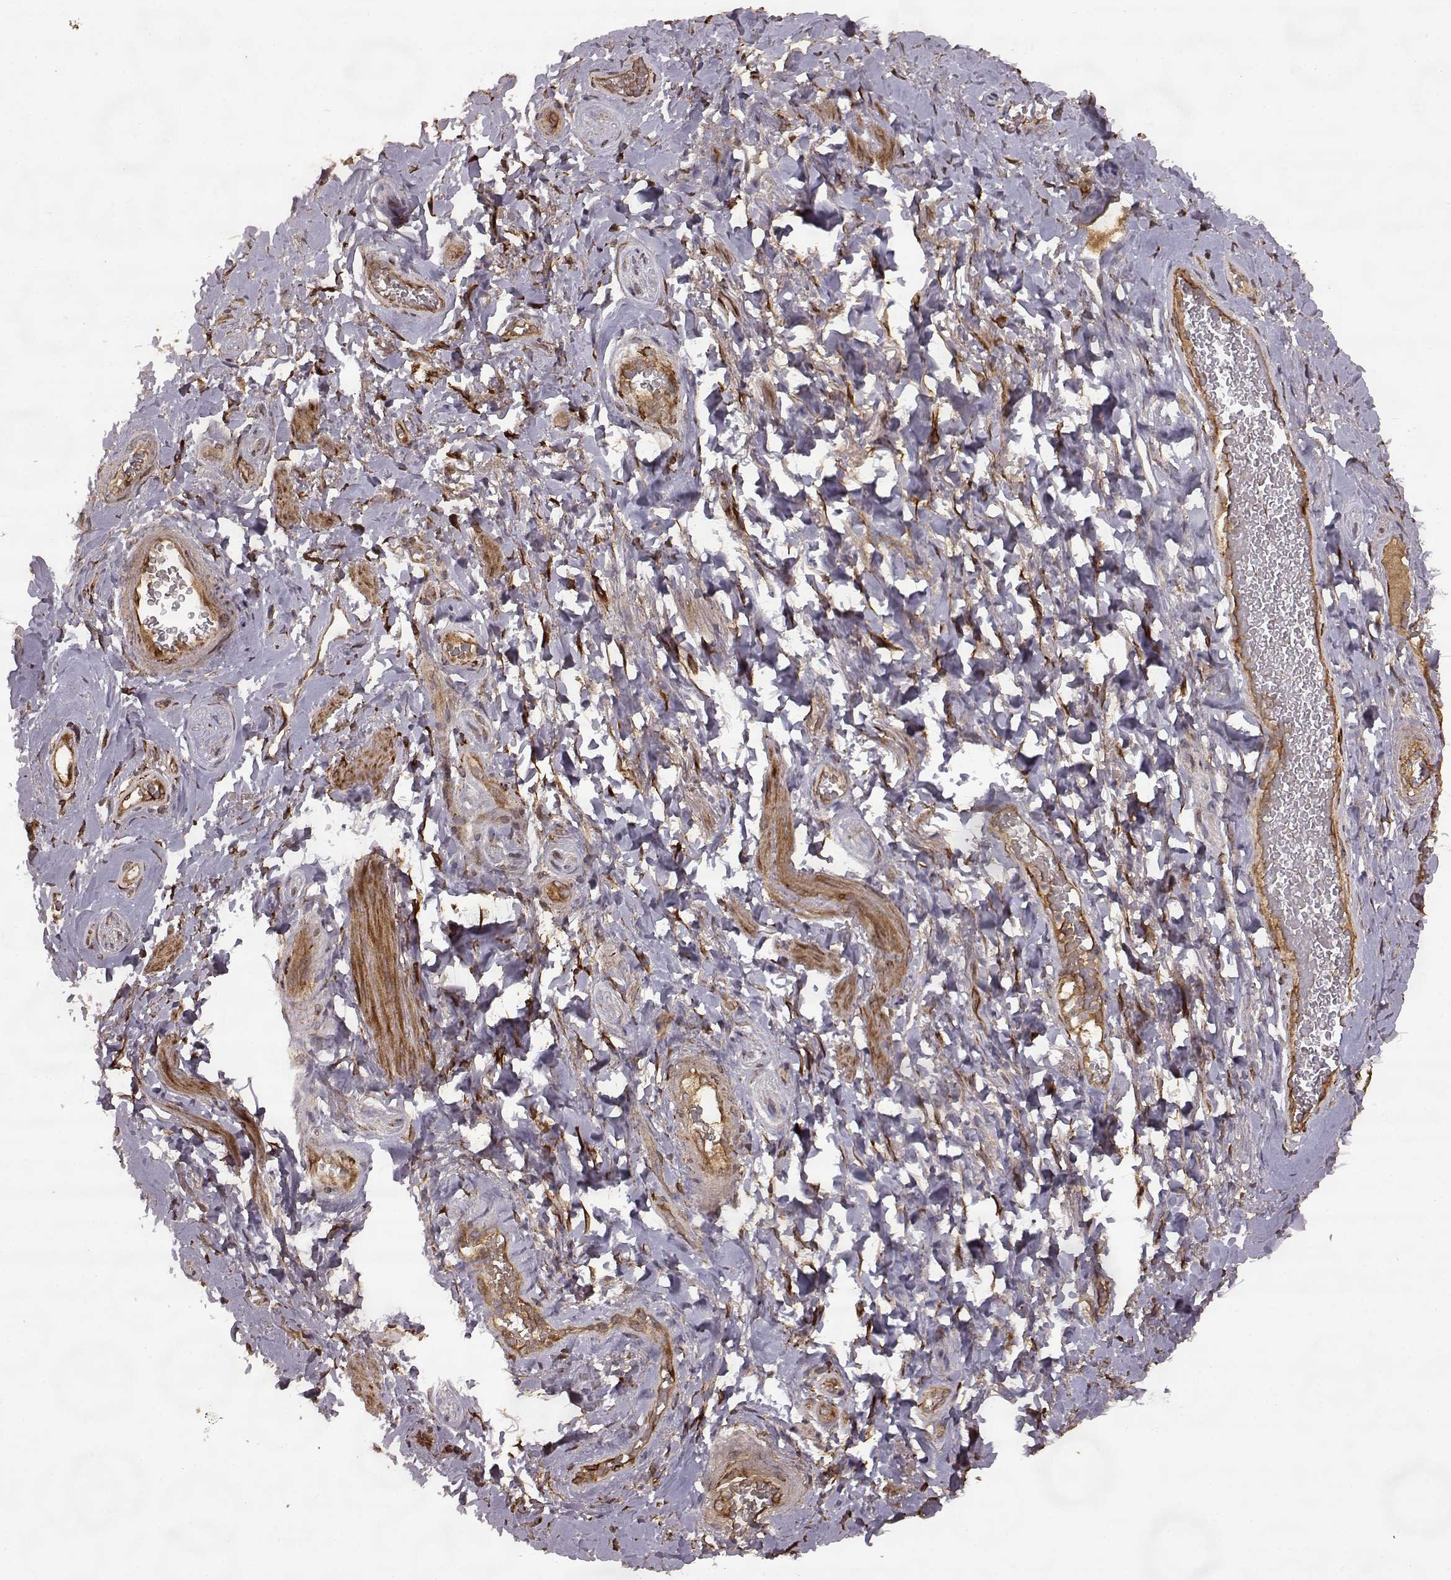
{"staining": {"intensity": "weak", "quantity": ">75%", "location": "cytoplasmic/membranous"}, "tissue": "adipose tissue", "cell_type": "Adipocytes", "image_type": "normal", "snomed": [{"axis": "morphology", "description": "Normal tissue, NOS"}, {"axis": "topography", "description": "Anal"}, {"axis": "topography", "description": "Peripheral nerve tissue"}], "caption": "Weak cytoplasmic/membranous protein expression is appreciated in approximately >75% of adipocytes in adipose tissue. The staining is performed using DAB (3,3'-diaminobenzidine) brown chromogen to label protein expression. The nuclei are counter-stained blue using hematoxylin.", "gene": "FSTL1", "patient": {"sex": "male", "age": 53}}